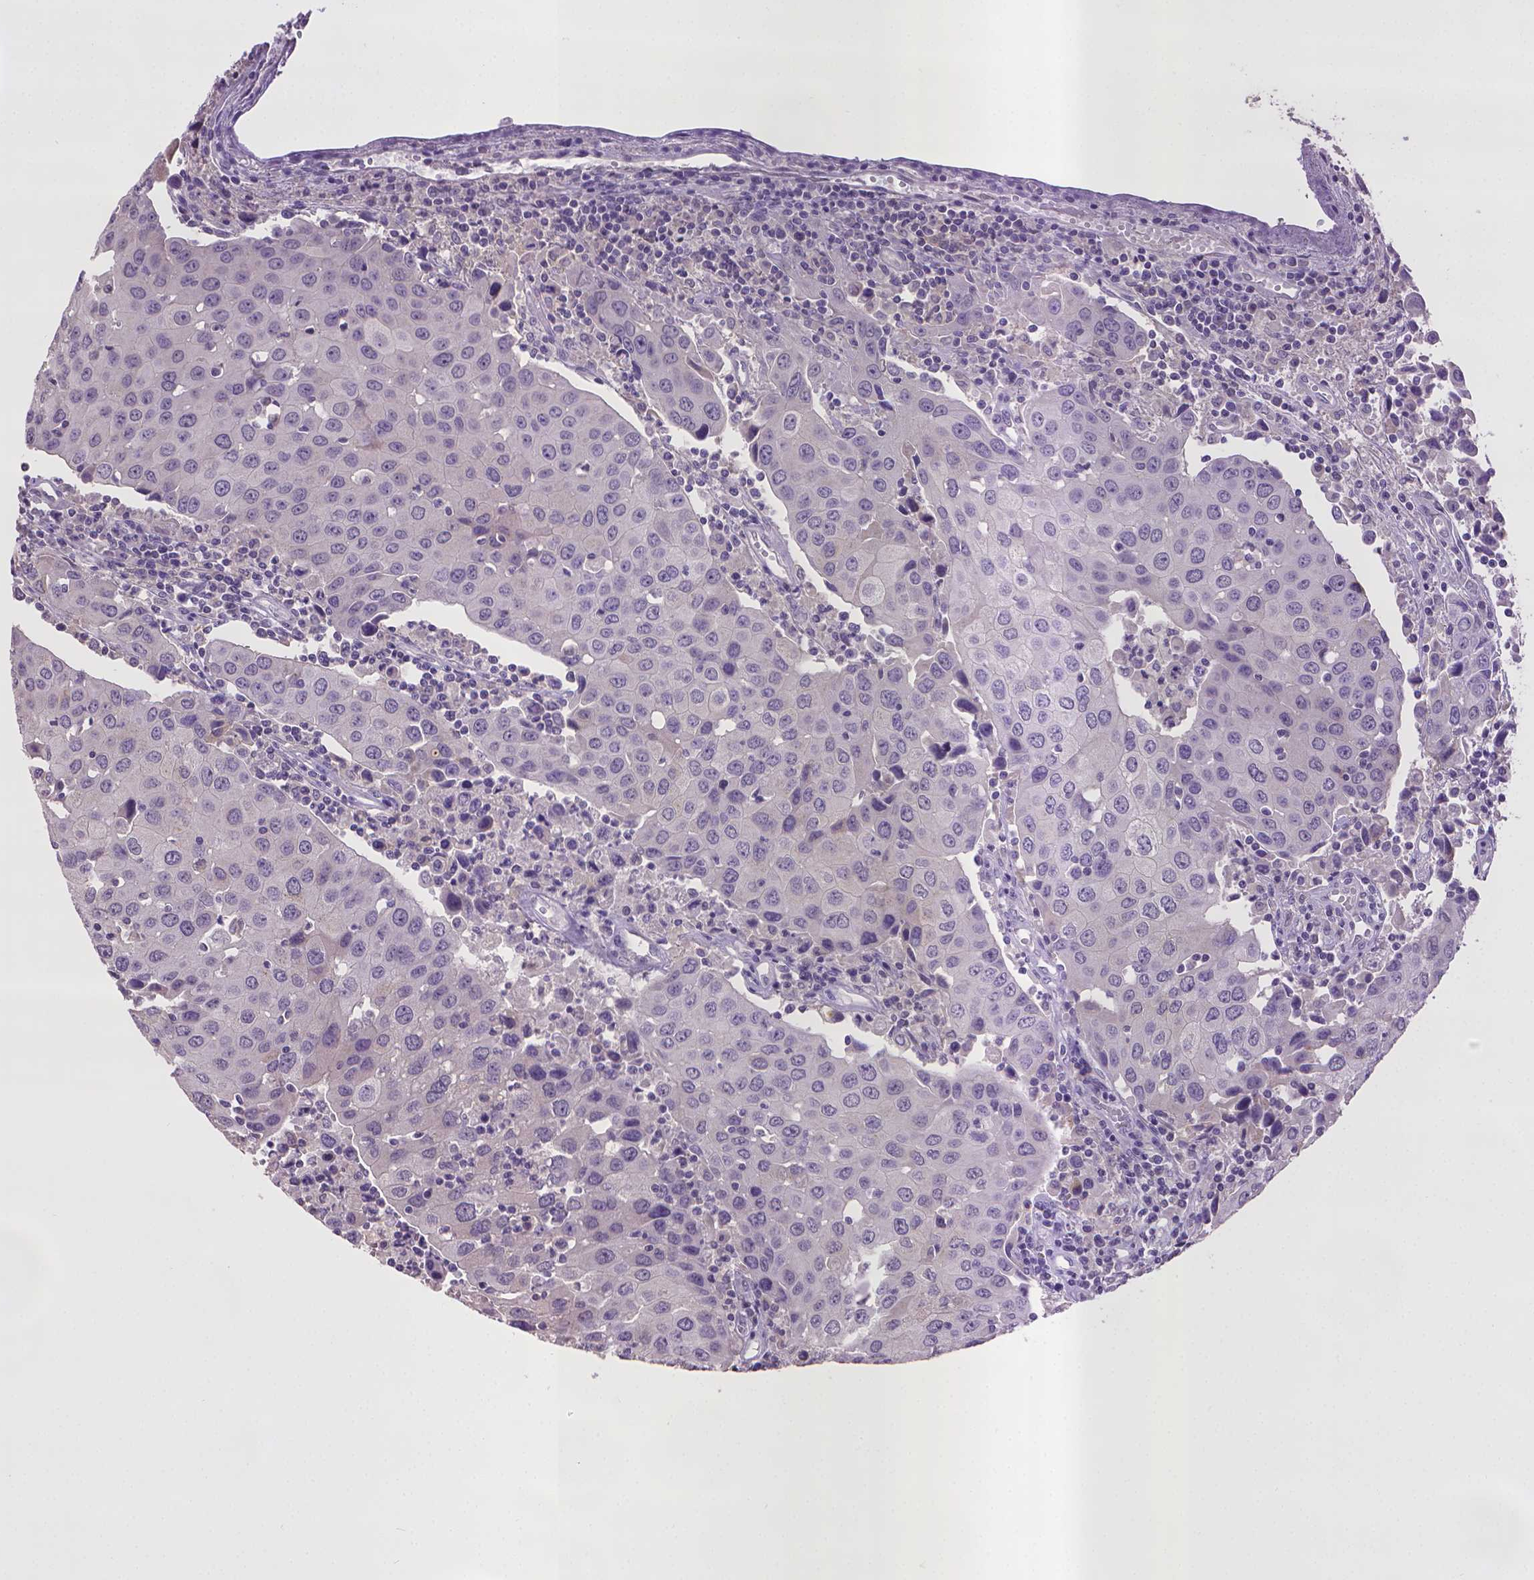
{"staining": {"intensity": "negative", "quantity": "none", "location": "none"}, "tissue": "urothelial cancer", "cell_type": "Tumor cells", "image_type": "cancer", "snomed": [{"axis": "morphology", "description": "Urothelial carcinoma, High grade"}, {"axis": "topography", "description": "Urinary bladder"}], "caption": "The histopathology image reveals no significant expression in tumor cells of high-grade urothelial carcinoma. (DAB (3,3'-diaminobenzidine) IHC visualized using brightfield microscopy, high magnification).", "gene": "CPM", "patient": {"sex": "female", "age": 85}}